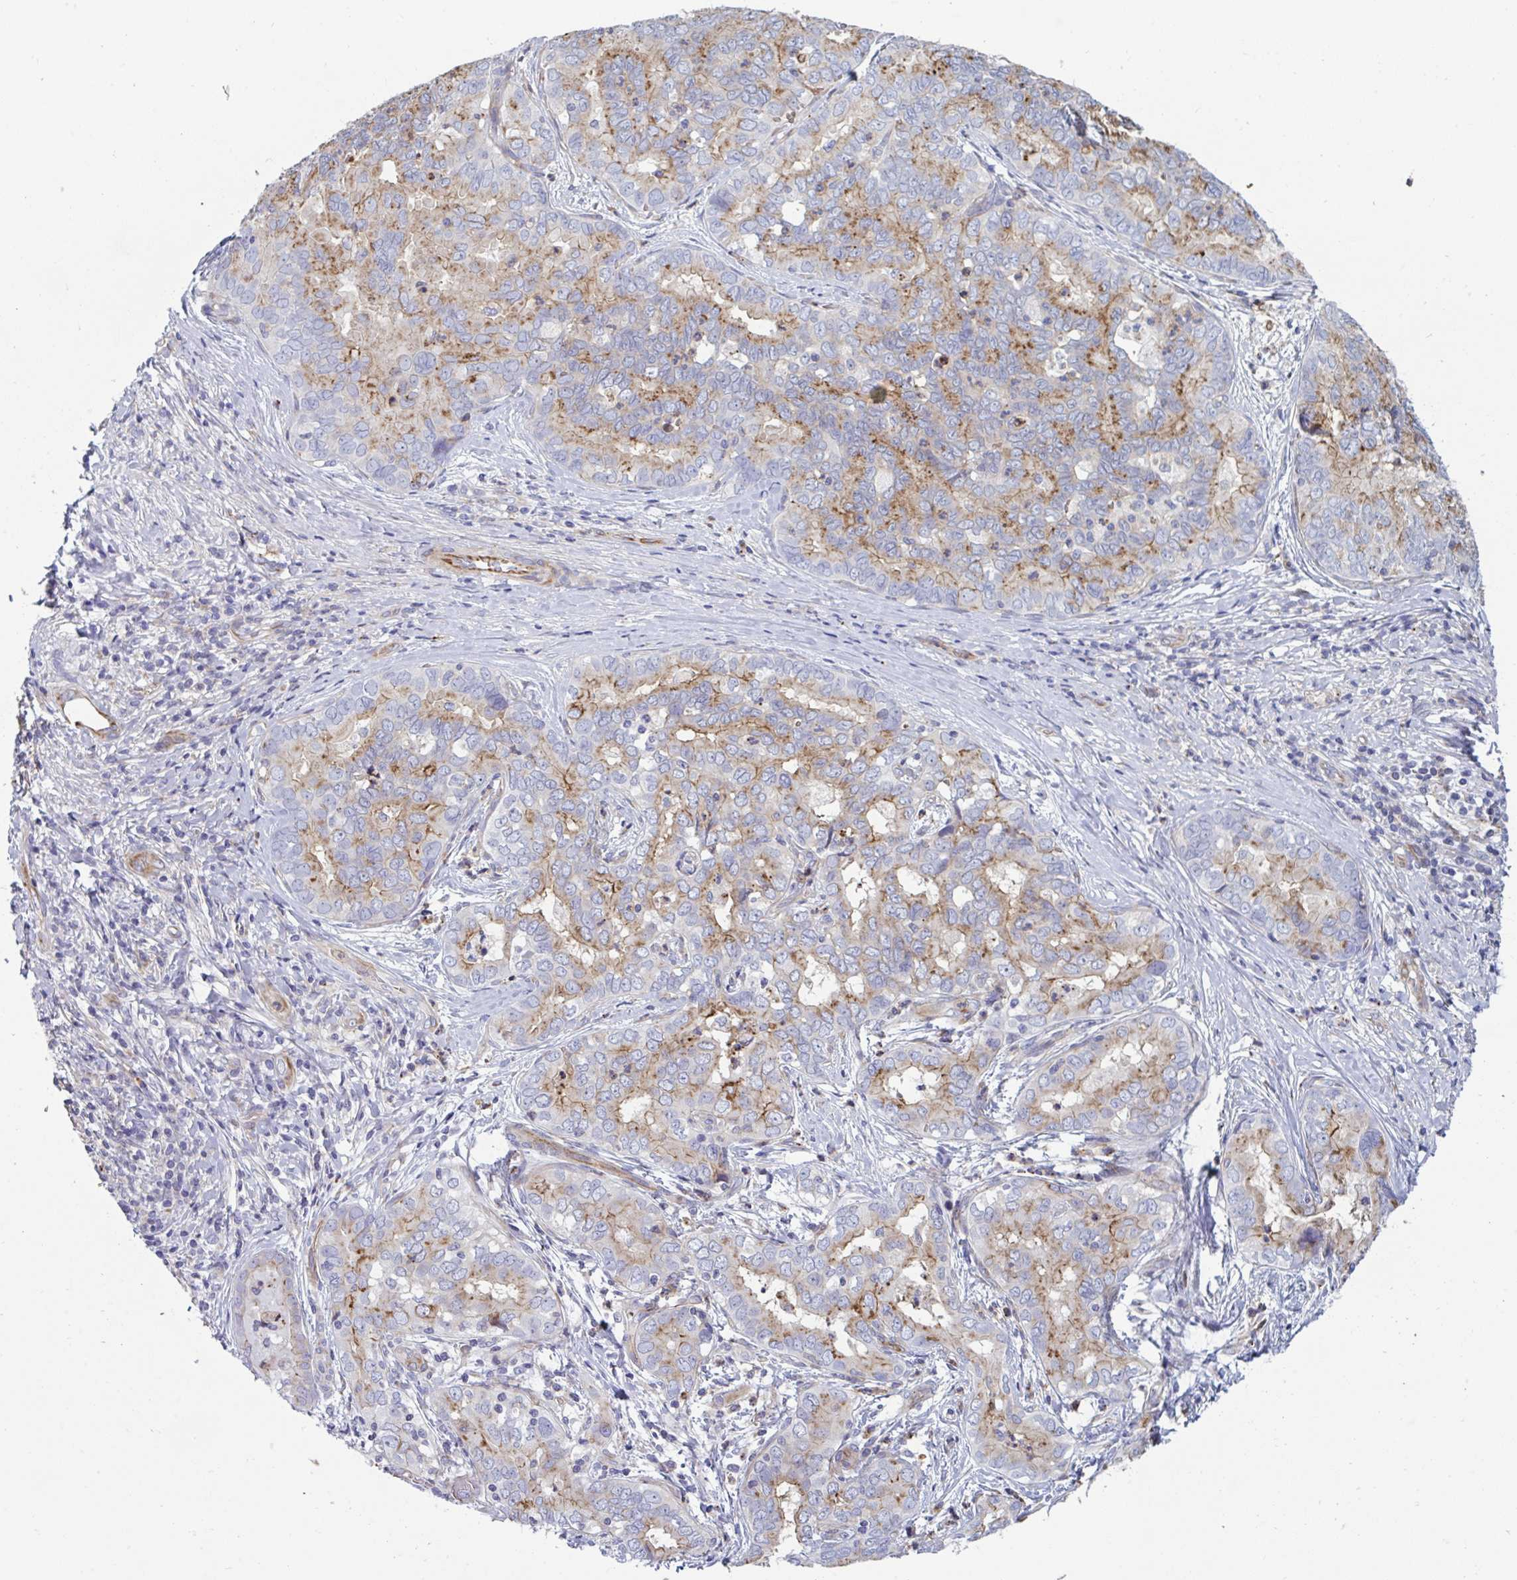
{"staining": {"intensity": "moderate", "quantity": "25%-75%", "location": "cytoplasmic/membranous"}, "tissue": "liver cancer", "cell_type": "Tumor cells", "image_type": "cancer", "snomed": [{"axis": "morphology", "description": "Cholangiocarcinoma"}, {"axis": "topography", "description": "Liver"}], "caption": "Protein staining of liver cancer (cholangiocarcinoma) tissue shows moderate cytoplasmic/membranous positivity in approximately 25%-75% of tumor cells.", "gene": "SLC9A6", "patient": {"sex": "female", "age": 64}}